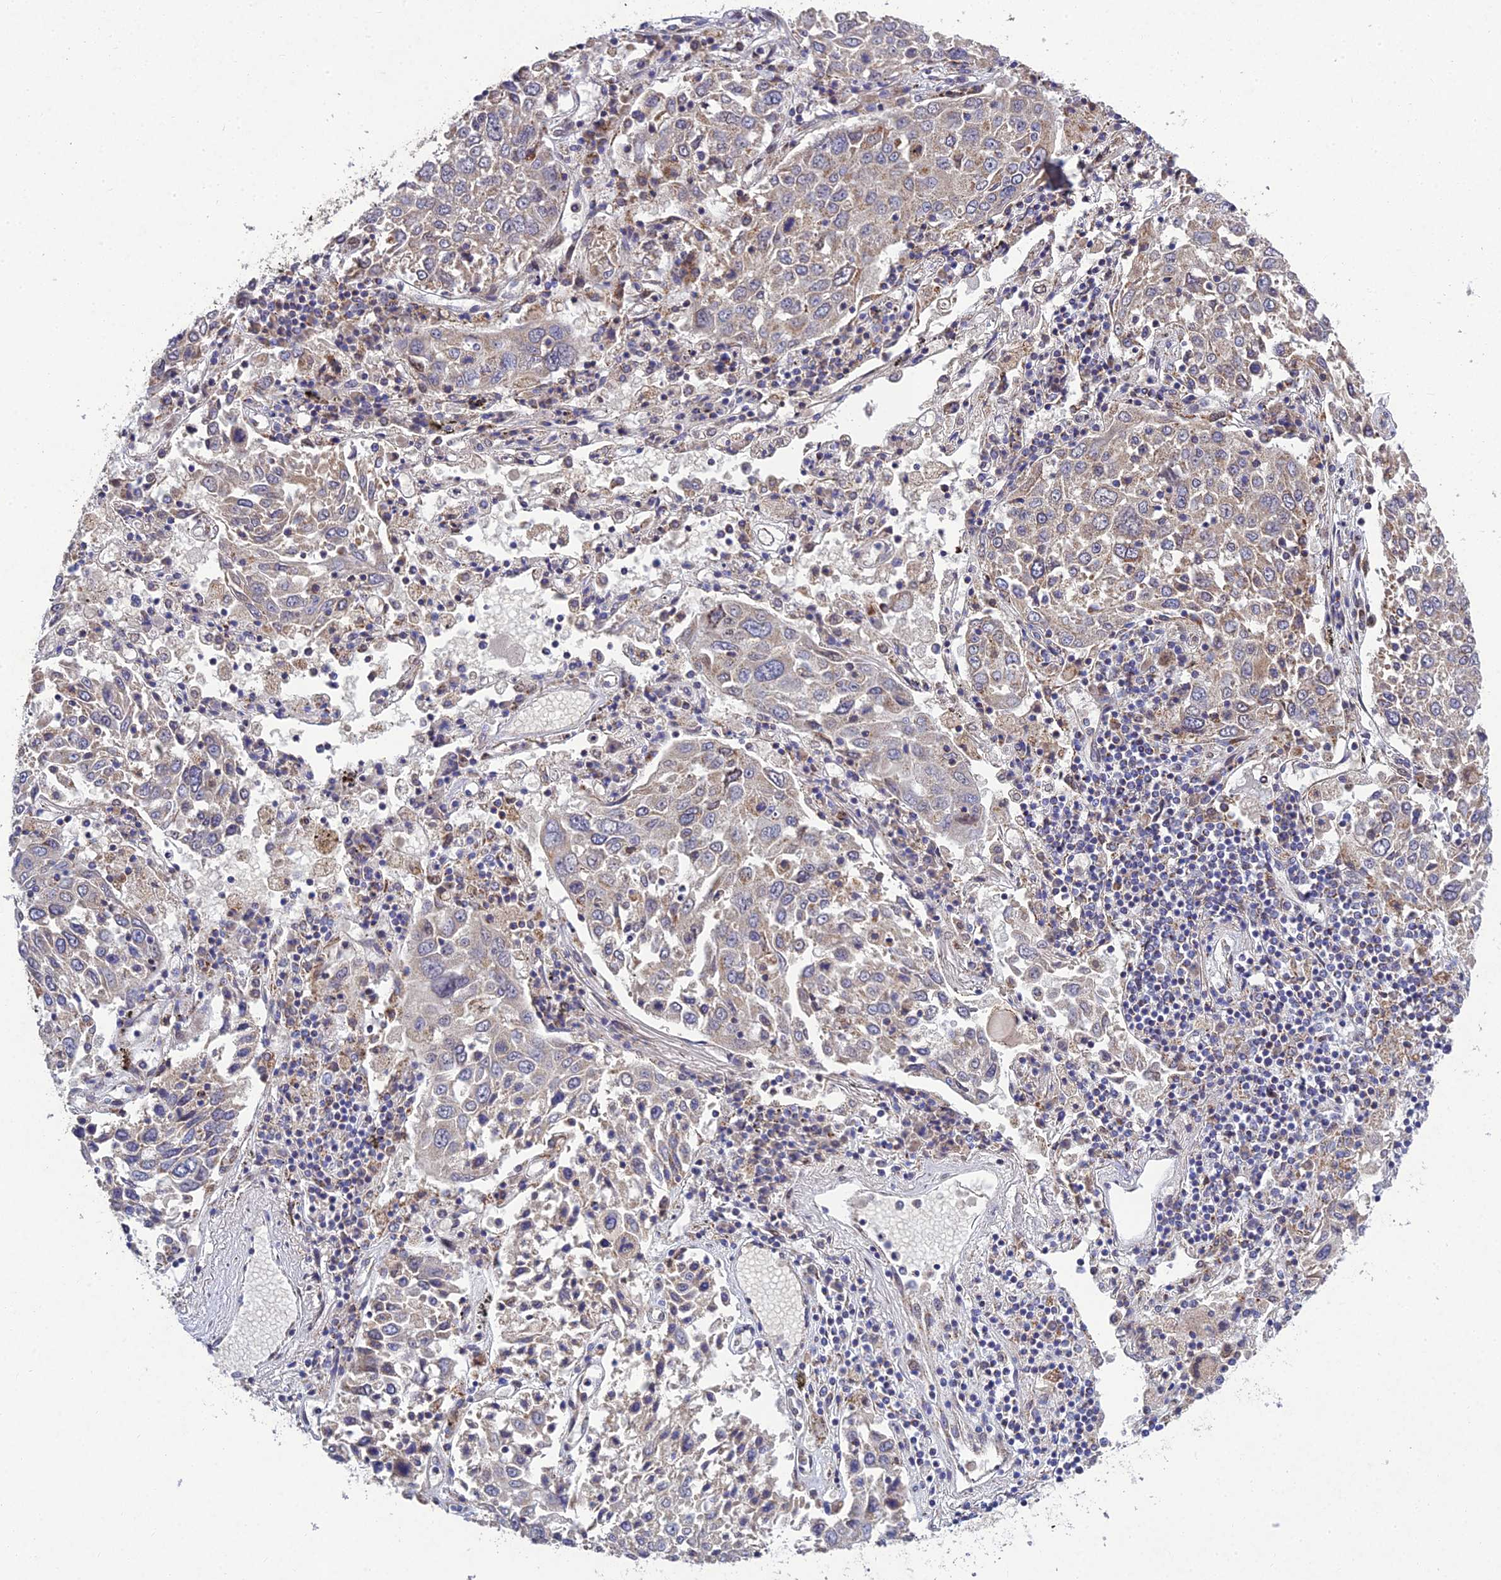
{"staining": {"intensity": "weak", "quantity": "<25%", "location": "cytoplasmic/membranous"}, "tissue": "lung cancer", "cell_type": "Tumor cells", "image_type": "cancer", "snomed": [{"axis": "morphology", "description": "Squamous cell carcinoma, NOS"}, {"axis": "topography", "description": "Lung"}], "caption": "High magnification brightfield microscopy of lung cancer (squamous cell carcinoma) stained with DAB (3,3'-diaminobenzidine) (brown) and counterstained with hematoxylin (blue): tumor cells show no significant staining. (Brightfield microscopy of DAB (3,3'-diaminobenzidine) IHC at high magnification).", "gene": "MGAT2", "patient": {"sex": "male", "age": 65}}